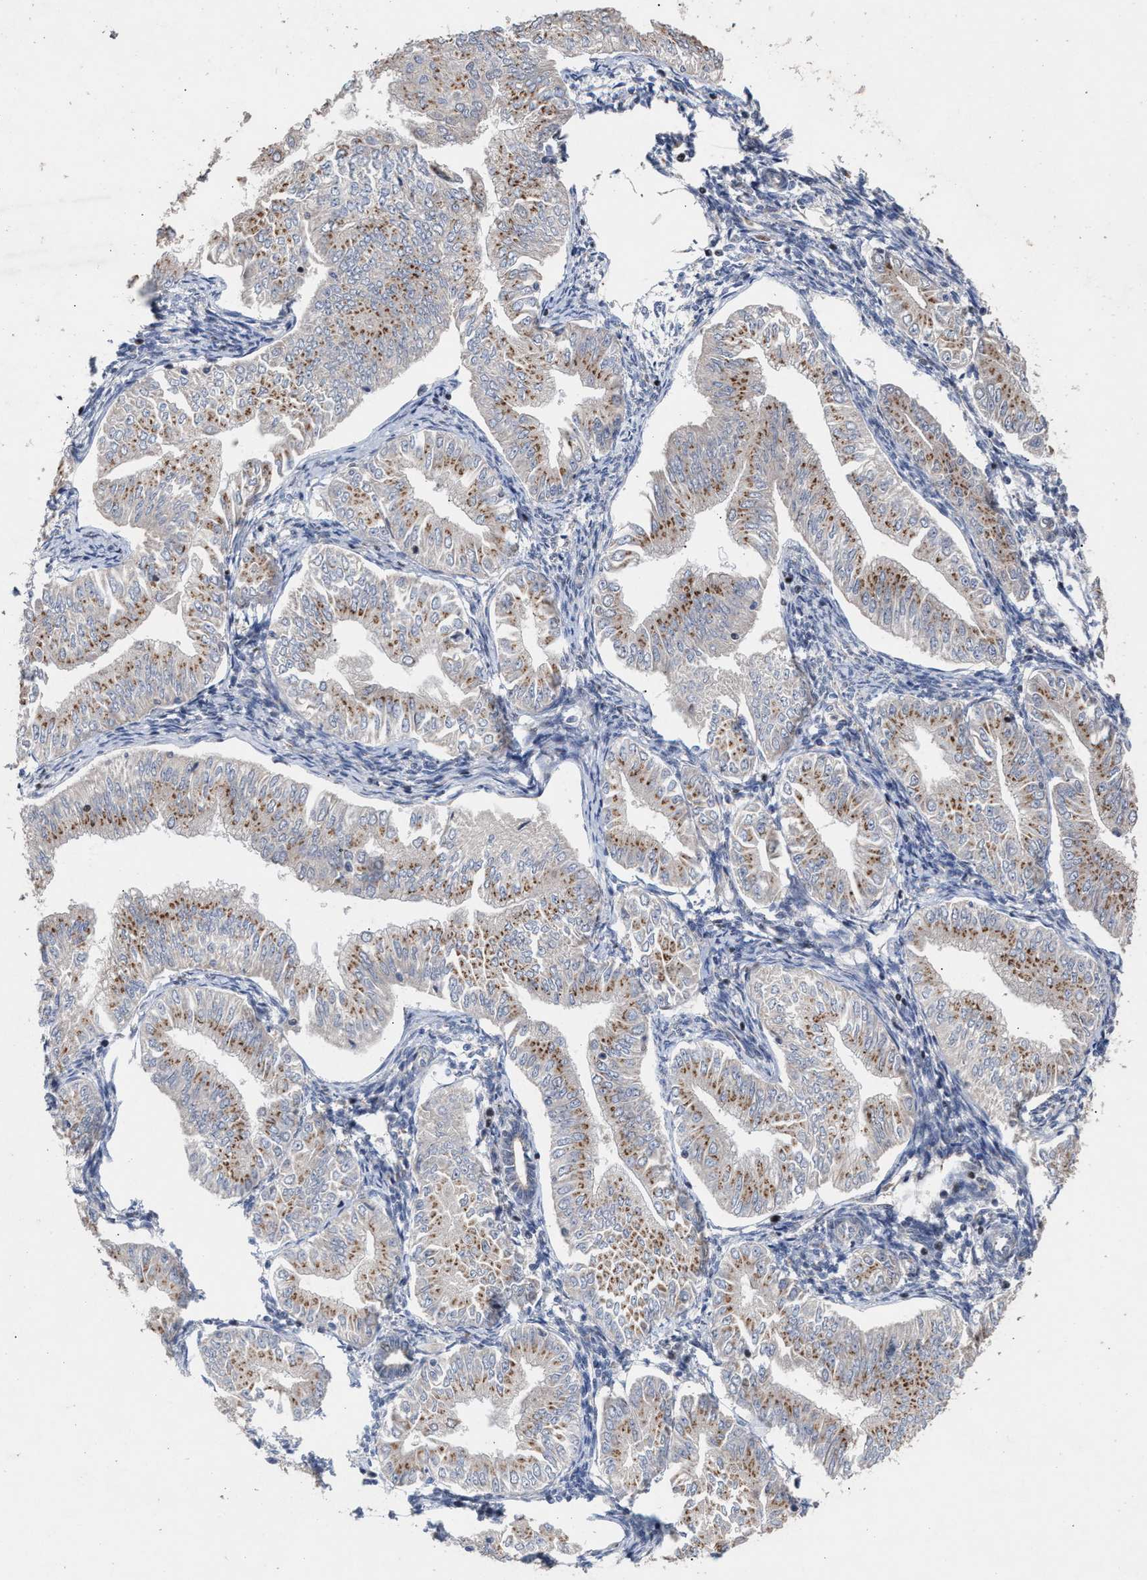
{"staining": {"intensity": "weak", "quantity": ">75%", "location": "cytoplasmic/membranous"}, "tissue": "endometrial cancer", "cell_type": "Tumor cells", "image_type": "cancer", "snomed": [{"axis": "morphology", "description": "Normal tissue, NOS"}, {"axis": "morphology", "description": "Adenocarcinoma, NOS"}, {"axis": "topography", "description": "Endometrium"}], "caption": "DAB (3,3'-diaminobenzidine) immunohistochemical staining of endometrial cancer (adenocarcinoma) shows weak cytoplasmic/membranous protein staining in about >75% of tumor cells.", "gene": "MKNK2", "patient": {"sex": "female", "age": 53}}